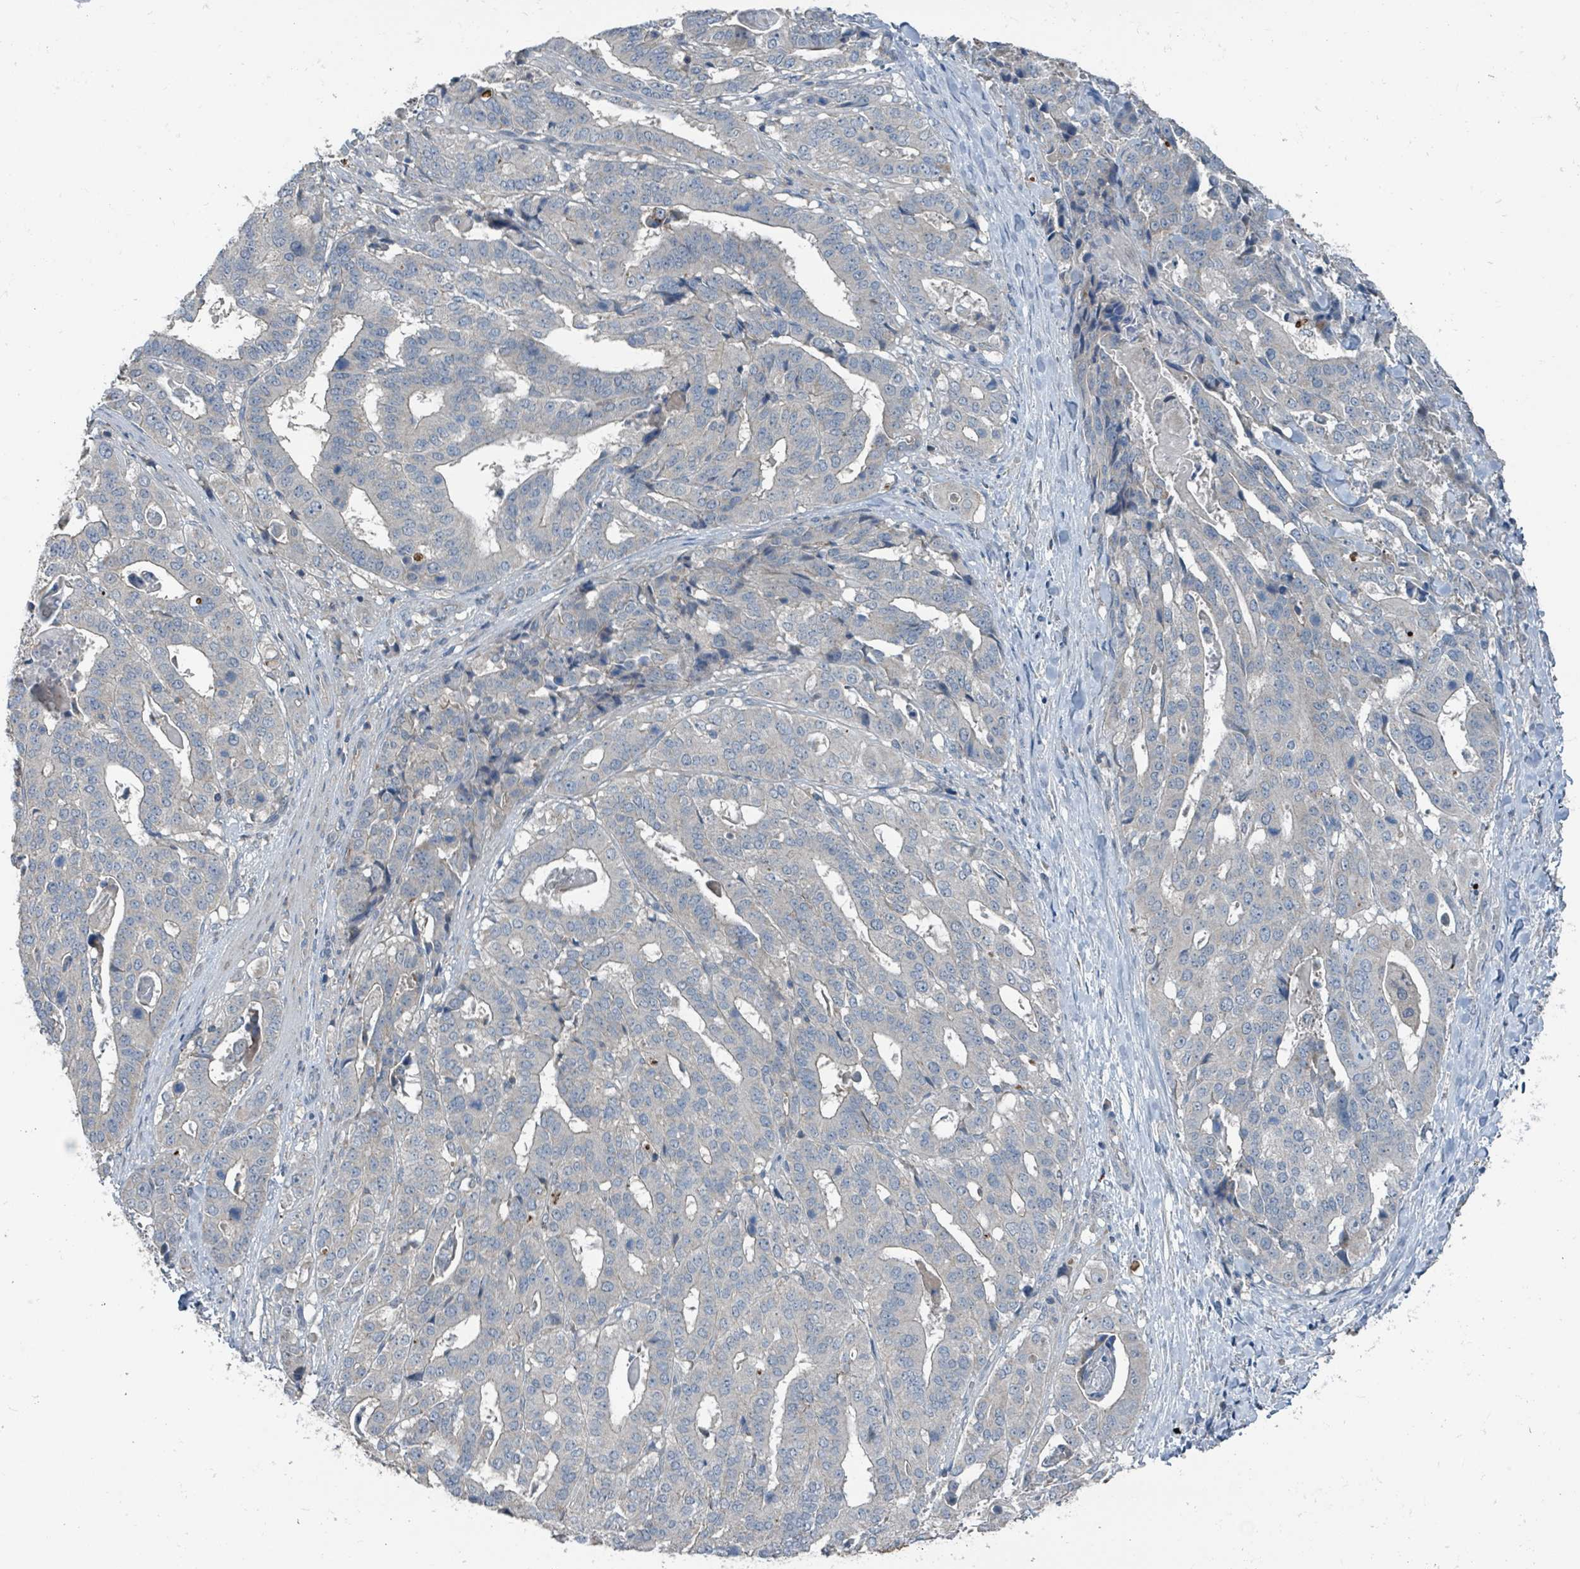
{"staining": {"intensity": "negative", "quantity": "none", "location": "none"}, "tissue": "stomach cancer", "cell_type": "Tumor cells", "image_type": "cancer", "snomed": [{"axis": "morphology", "description": "Adenocarcinoma, NOS"}, {"axis": "topography", "description": "Stomach"}], "caption": "Protein analysis of stomach cancer shows no significant expression in tumor cells.", "gene": "ACBD4", "patient": {"sex": "male", "age": 48}}